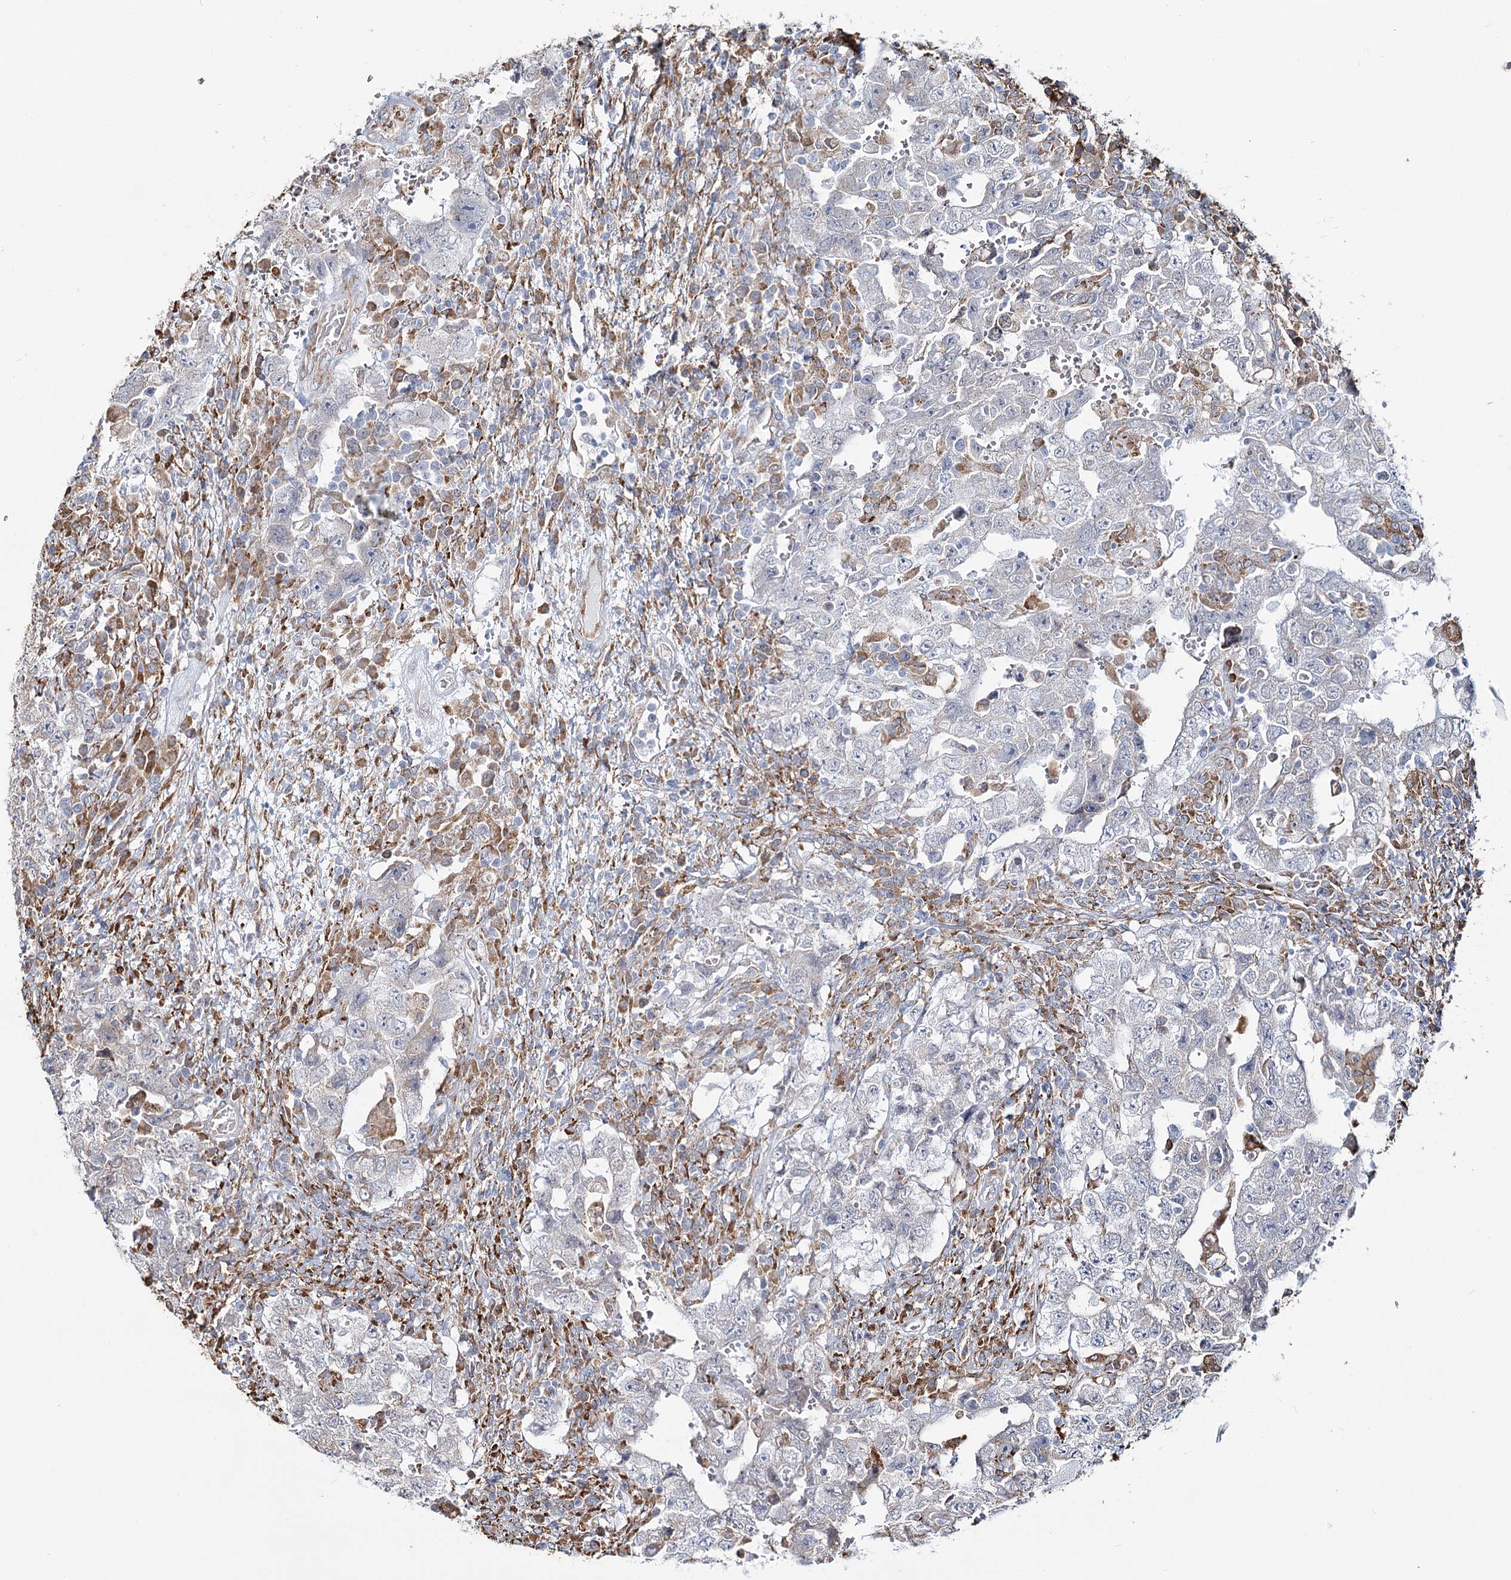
{"staining": {"intensity": "negative", "quantity": "none", "location": "none"}, "tissue": "testis cancer", "cell_type": "Tumor cells", "image_type": "cancer", "snomed": [{"axis": "morphology", "description": "Carcinoma, Embryonal, NOS"}, {"axis": "topography", "description": "Testis"}], "caption": "Embryonal carcinoma (testis) stained for a protein using immunohistochemistry shows no positivity tumor cells.", "gene": "ZCCHC9", "patient": {"sex": "male", "age": 26}}